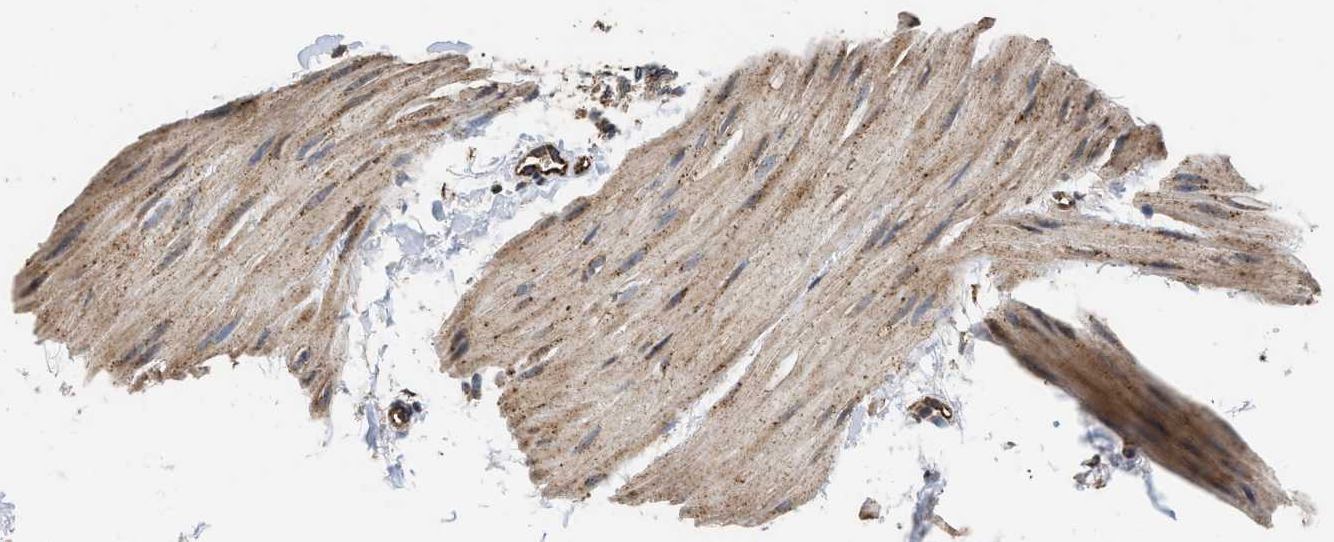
{"staining": {"intensity": "weak", "quantity": ">75%", "location": "cytoplasmic/membranous"}, "tissue": "smooth muscle", "cell_type": "Smooth muscle cells", "image_type": "normal", "snomed": [{"axis": "morphology", "description": "Normal tissue, NOS"}, {"axis": "topography", "description": "Smooth muscle"}], "caption": "Immunohistochemistry (IHC) (DAB (3,3'-diaminobenzidine)) staining of benign human smooth muscle reveals weak cytoplasmic/membranous protein positivity in approximately >75% of smooth muscle cells. (Brightfield microscopy of DAB IHC at high magnification).", "gene": "CTSV", "patient": {"sex": "male", "age": 16}}